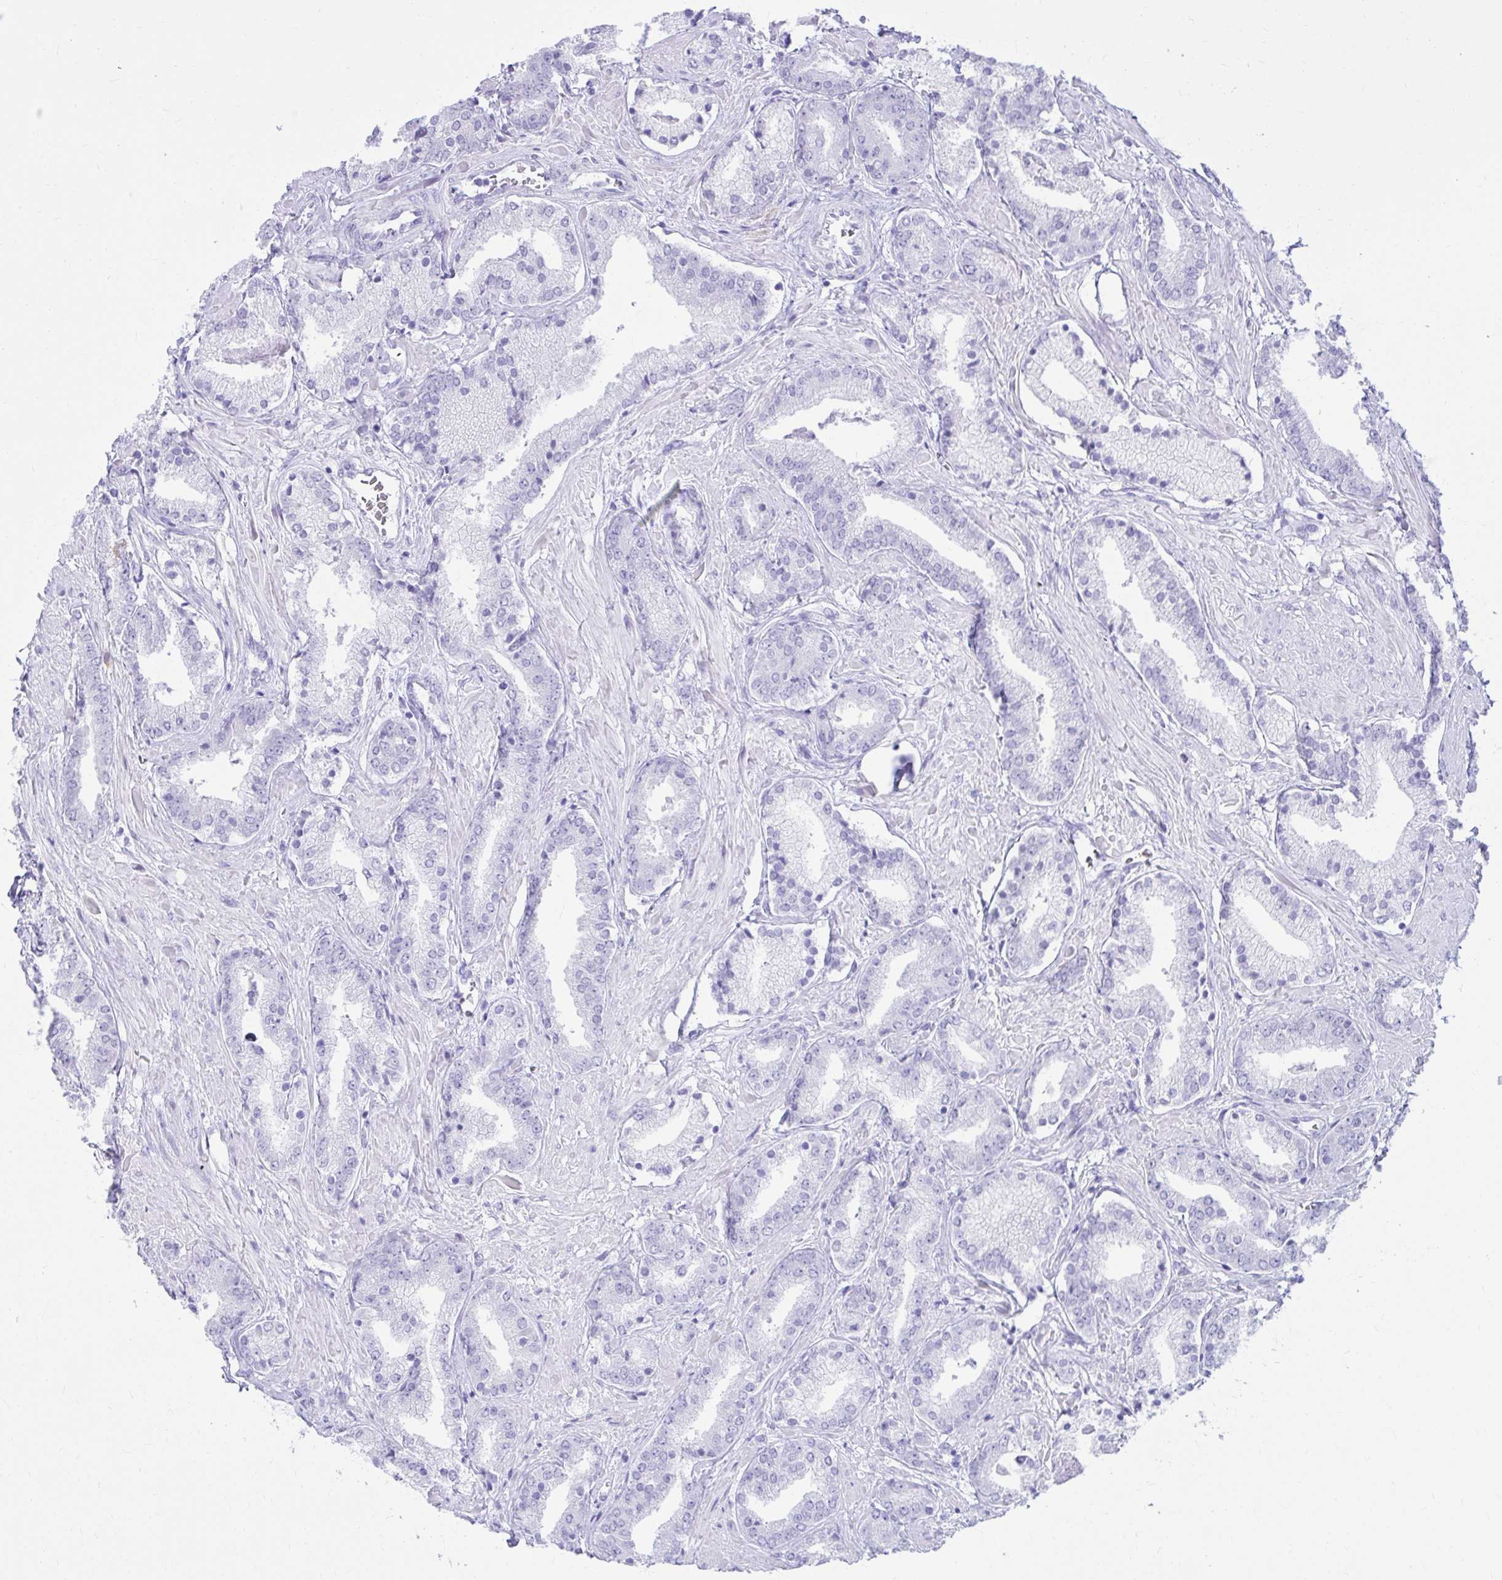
{"staining": {"intensity": "negative", "quantity": "none", "location": "none"}, "tissue": "prostate cancer", "cell_type": "Tumor cells", "image_type": "cancer", "snomed": [{"axis": "morphology", "description": "Adenocarcinoma, High grade"}, {"axis": "topography", "description": "Prostate"}], "caption": "DAB immunohistochemical staining of prostate high-grade adenocarcinoma reveals no significant expression in tumor cells.", "gene": "ATP4B", "patient": {"sex": "male", "age": 56}}